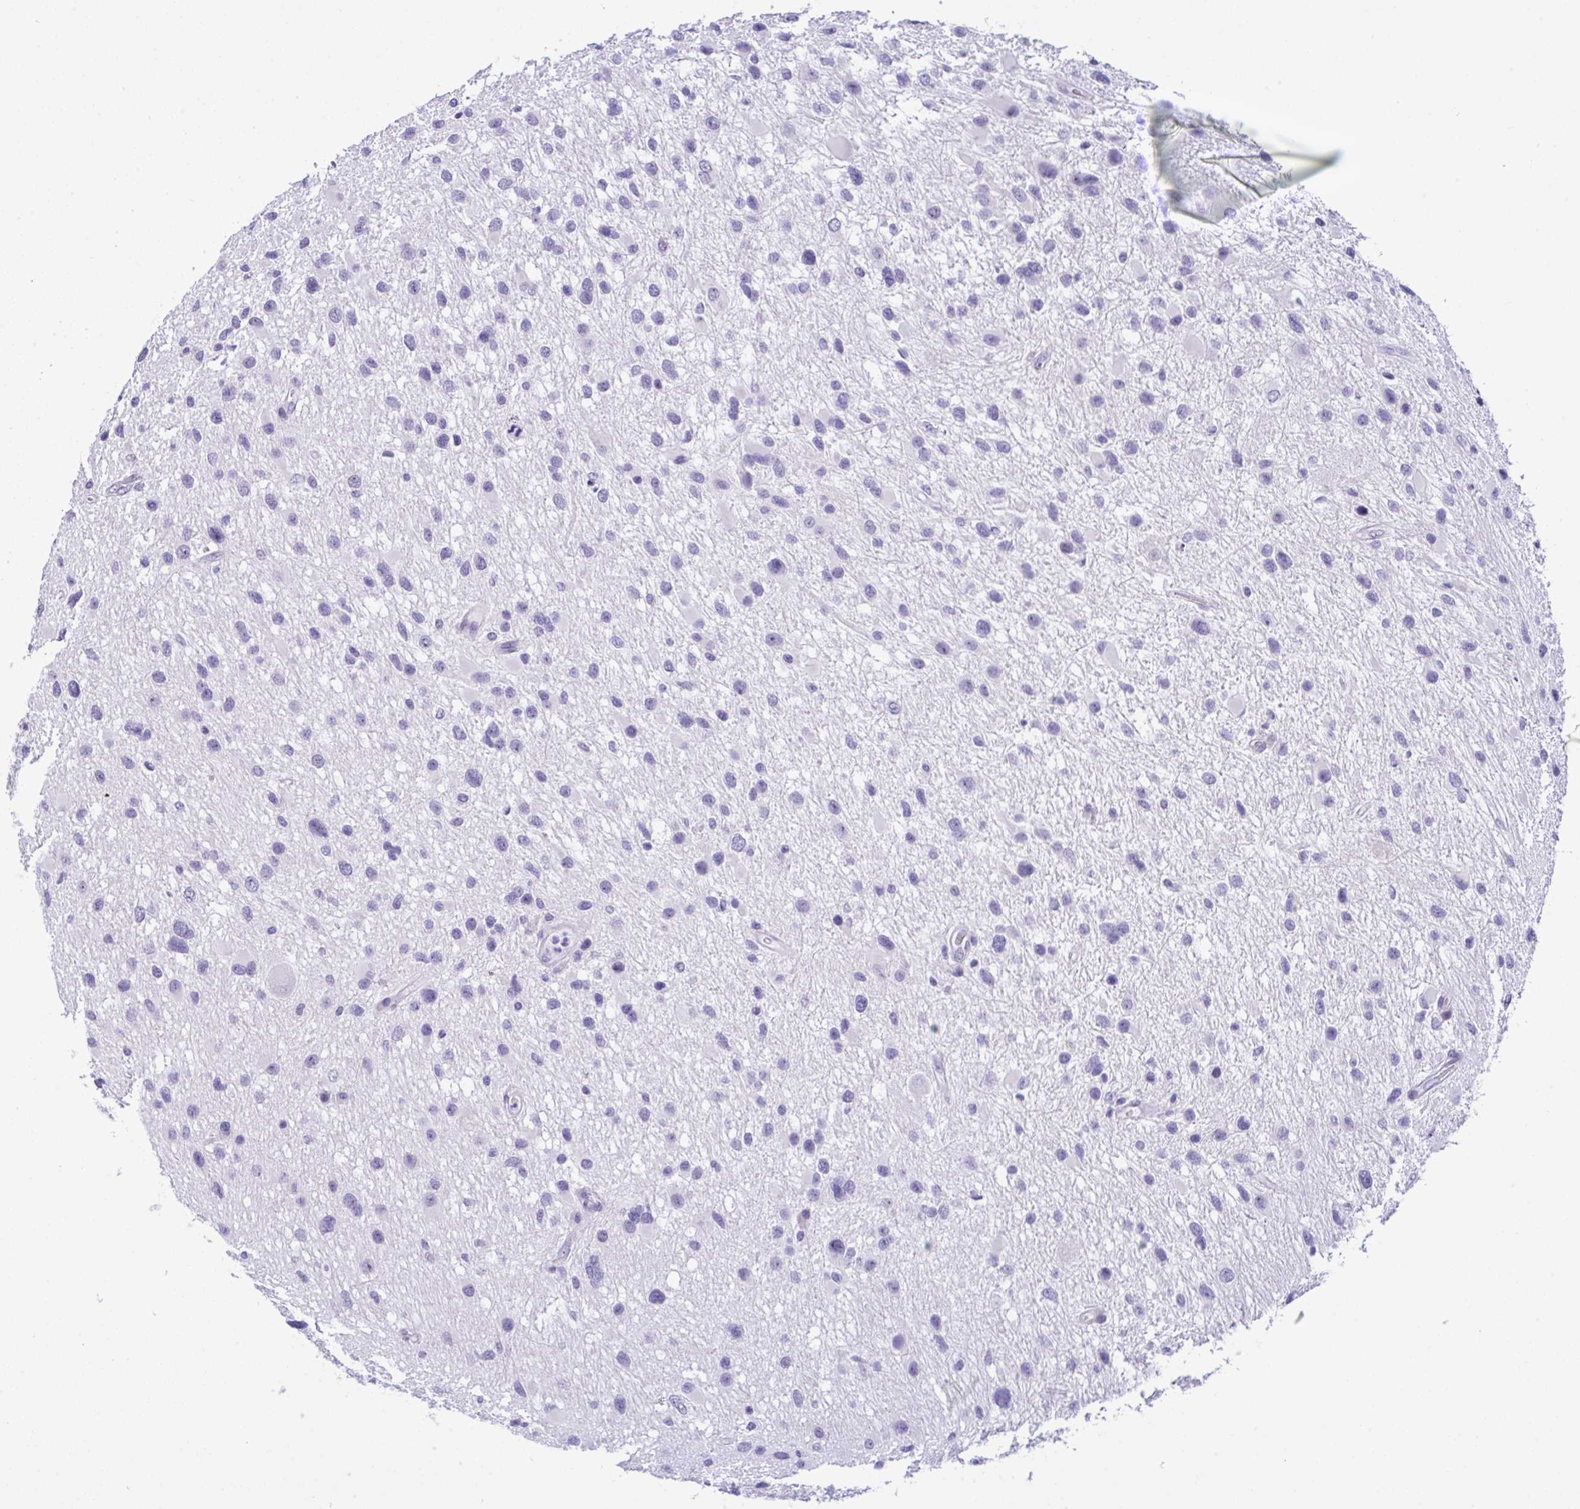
{"staining": {"intensity": "negative", "quantity": "none", "location": "none"}, "tissue": "glioma", "cell_type": "Tumor cells", "image_type": "cancer", "snomed": [{"axis": "morphology", "description": "Glioma, malignant, Low grade"}, {"axis": "topography", "description": "Brain"}], "caption": "Human glioma stained for a protein using immunohistochemistry (IHC) displays no positivity in tumor cells.", "gene": "YBX2", "patient": {"sex": "female", "age": 32}}